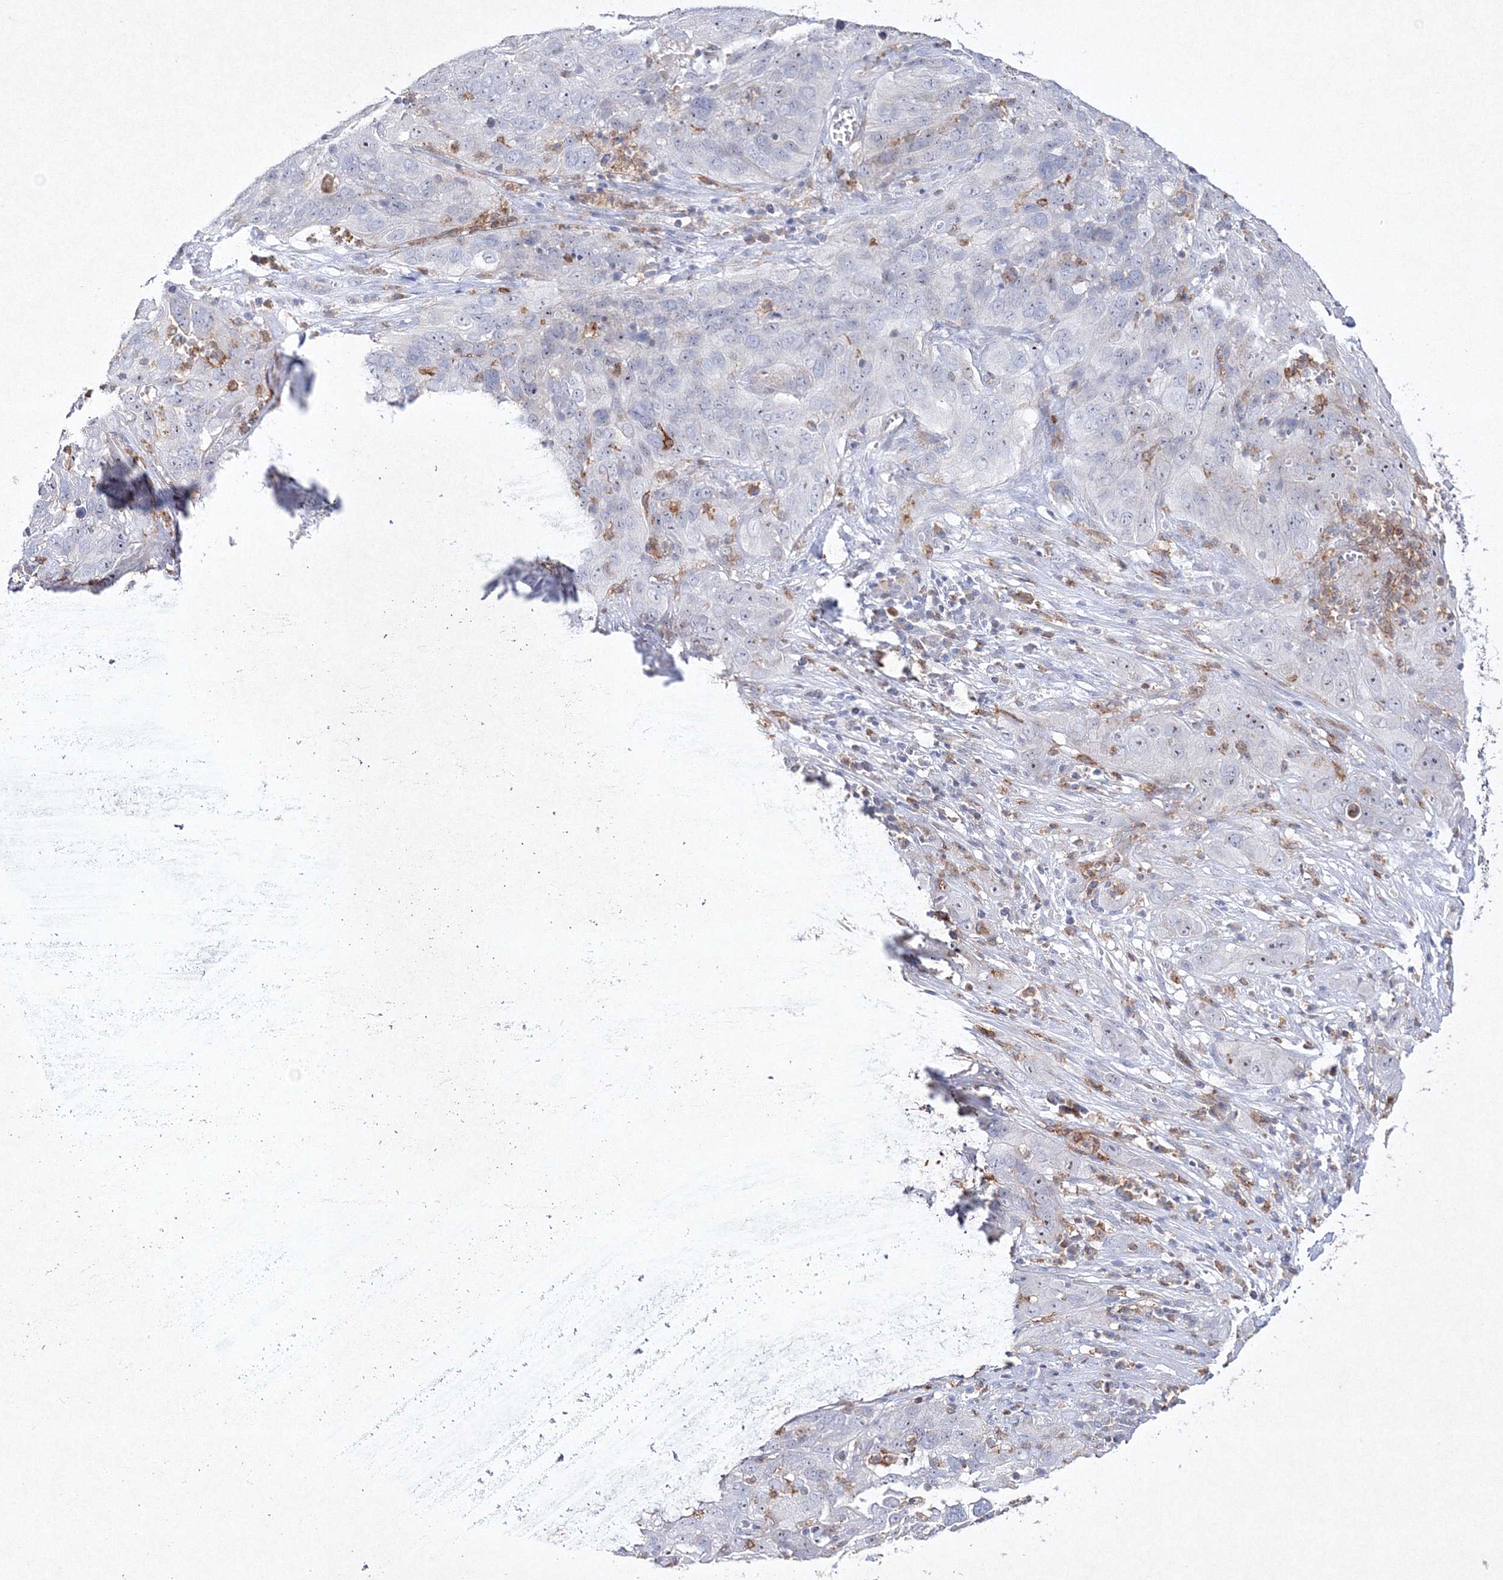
{"staining": {"intensity": "negative", "quantity": "none", "location": "none"}, "tissue": "cervical cancer", "cell_type": "Tumor cells", "image_type": "cancer", "snomed": [{"axis": "morphology", "description": "Squamous cell carcinoma, NOS"}, {"axis": "topography", "description": "Cervix"}], "caption": "IHC photomicrograph of neoplastic tissue: cervical cancer stained with DAB (3,3'-diaminobenzidine) exhibits no significant protein expression in tumor cells.", "gene": "HCST", "patient": {"sex": "female", "age": 32}}